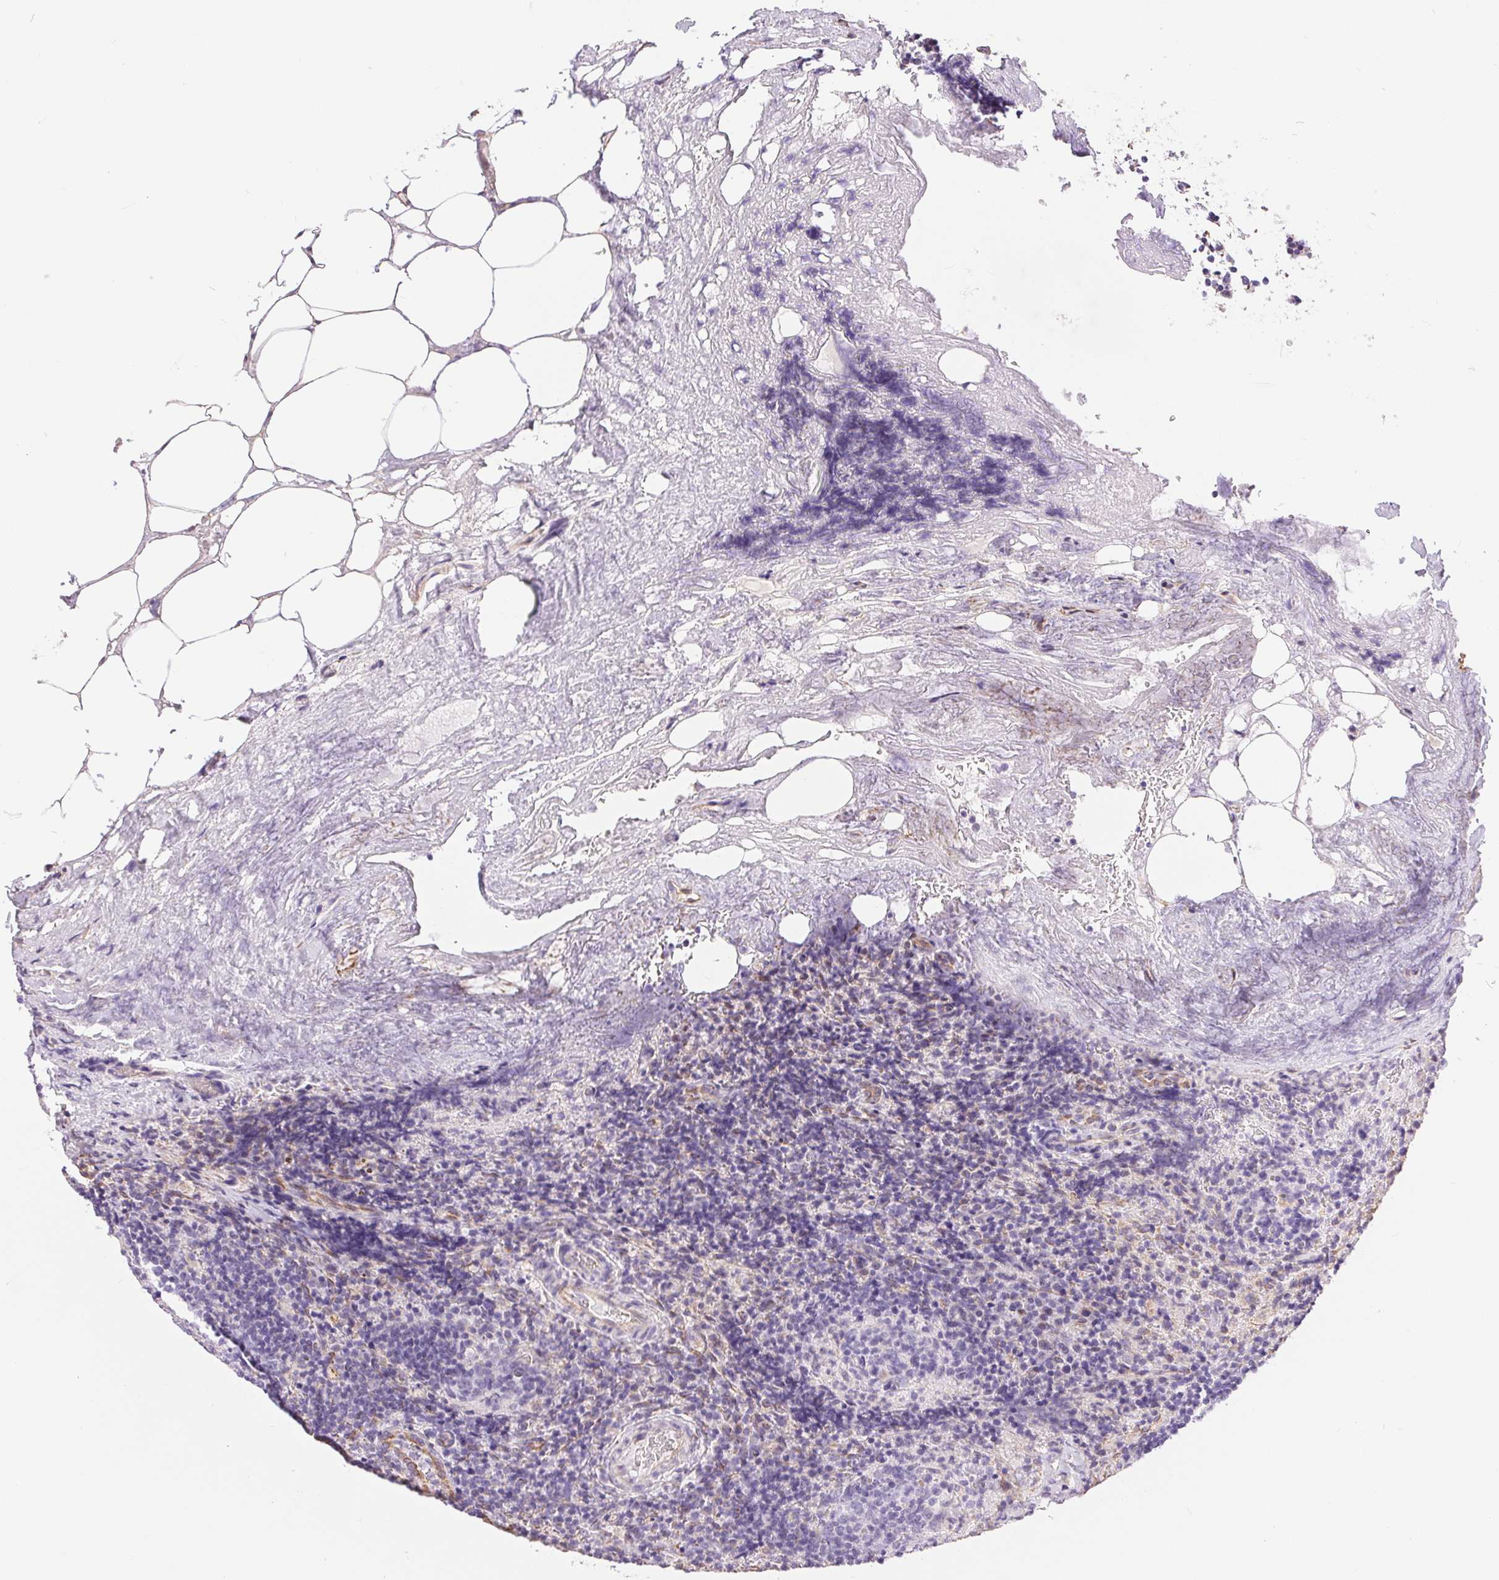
{"staining": {"intensity": "negative", "quantity": "none", "location": "none"}, "tissue": "lymph node", "cell_type": "Germinal center cells", "image_type": "normal", "snomed": [{"axis": "morphology", "description": "Normal tissue, NOS"}, {"axis": "topography", "description": "Lymph node"}], "caption": "The immunohistochemistry photomicrograph has no significant staining in germinal center cells of lymph node. The staining was performed using DAB to visualize the protein expression in brown, while the nuclei were stained in blue with hematoxylin (Magnification: 20x).", "gene": "GFAP", "patient": {"sex": "male", "age": 67}}